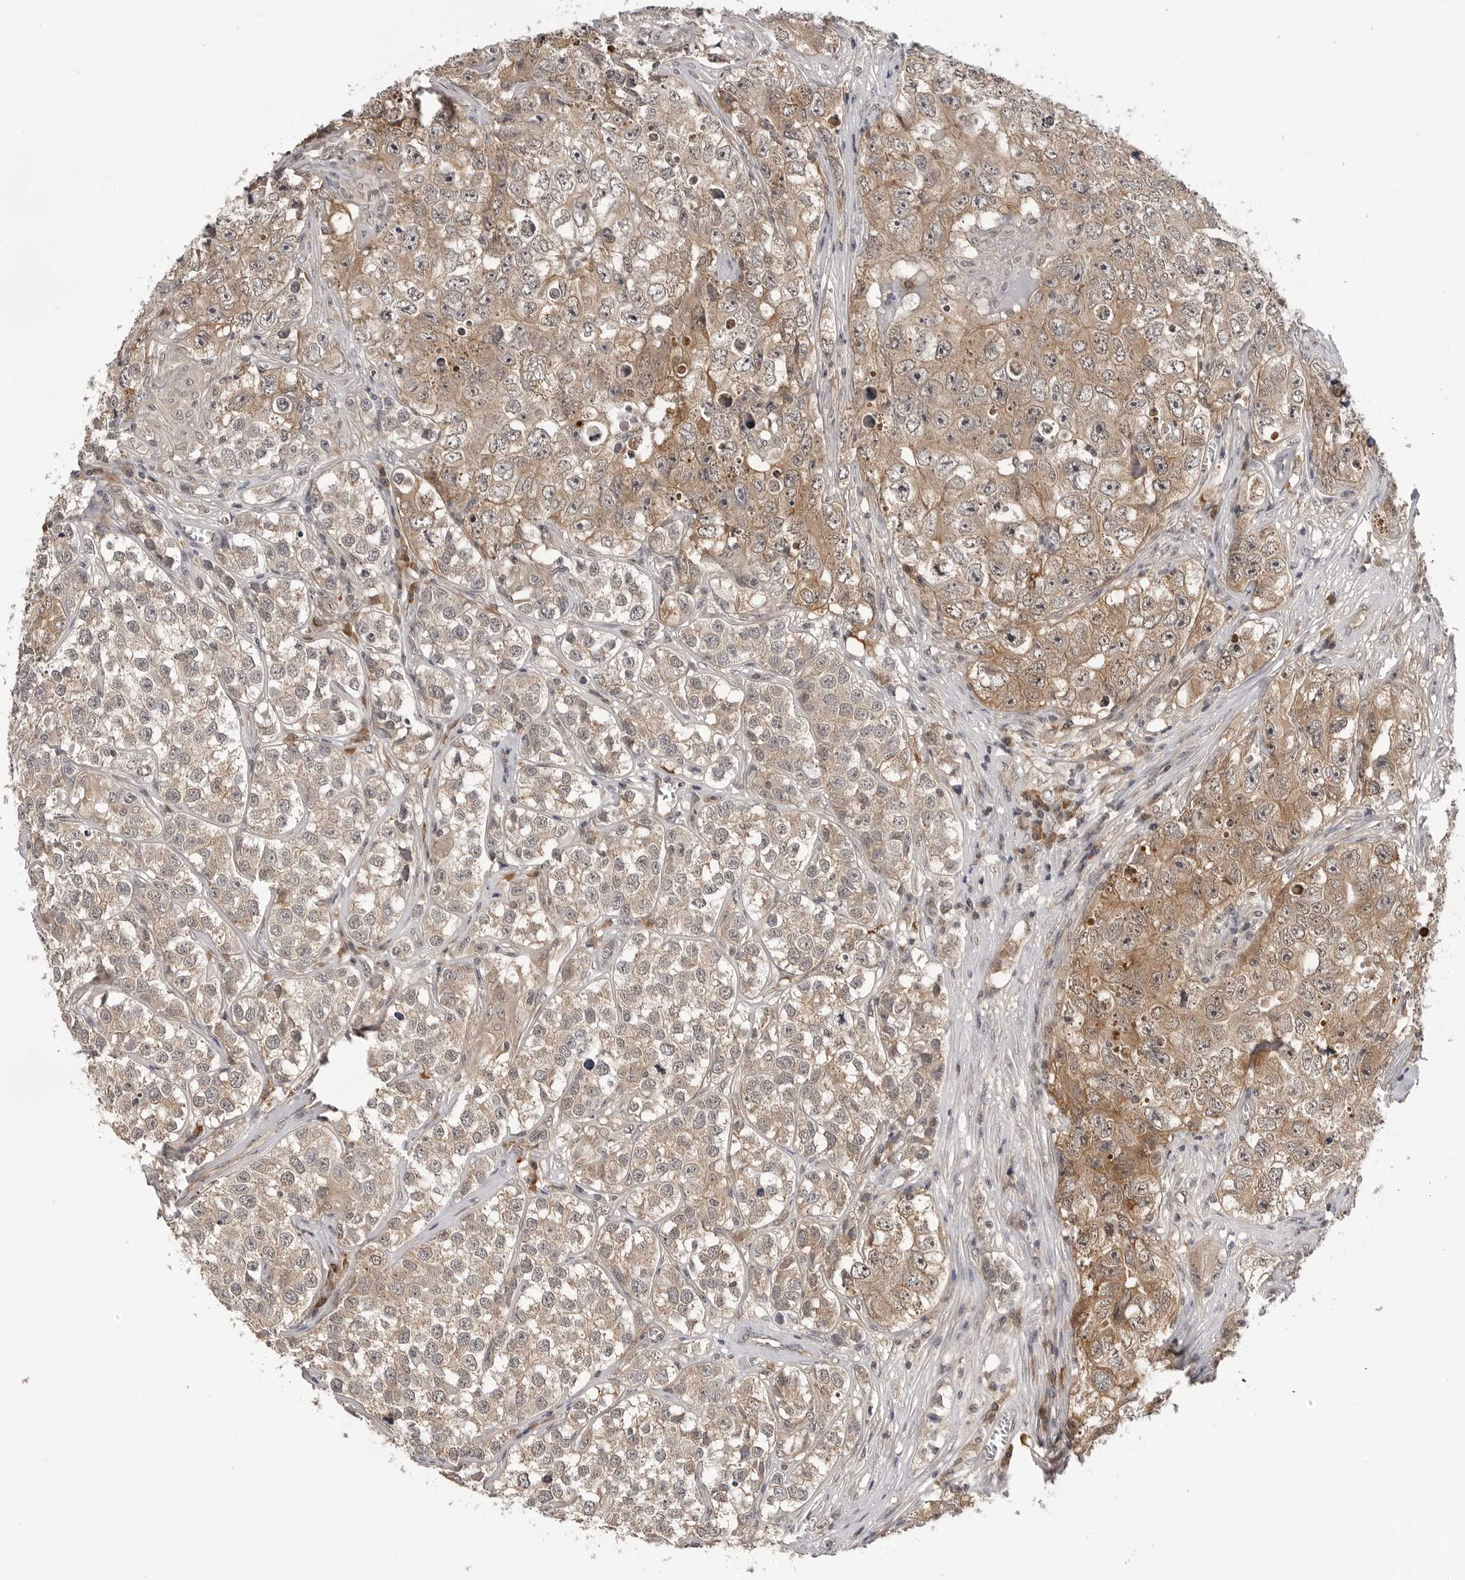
{"staining": {"intensity": "moderate", "quantity": ">75%", "location": "cytoplasmic/membranous"}, "tissue": "testis cancer", "cell_type": "Tumor cells", "image_type": "cancer", "snomed": [{"axis": "morphology", "description": "Seminoma, NOS"}, {"axis": "morphology", "description": "Carcinoma, Embryonal, NOS"}, {"axis": "topography", "description": "Testis"}], "caption": "Testis seminoma stained for a protein exhibits moderate cytoplasmic/membranous positivity in tumor cells. The protein is shown in brown color, while the nuclei are stained blue.", "gene": "TRMT13", "patient": {"sex": "male", "age": 43}}